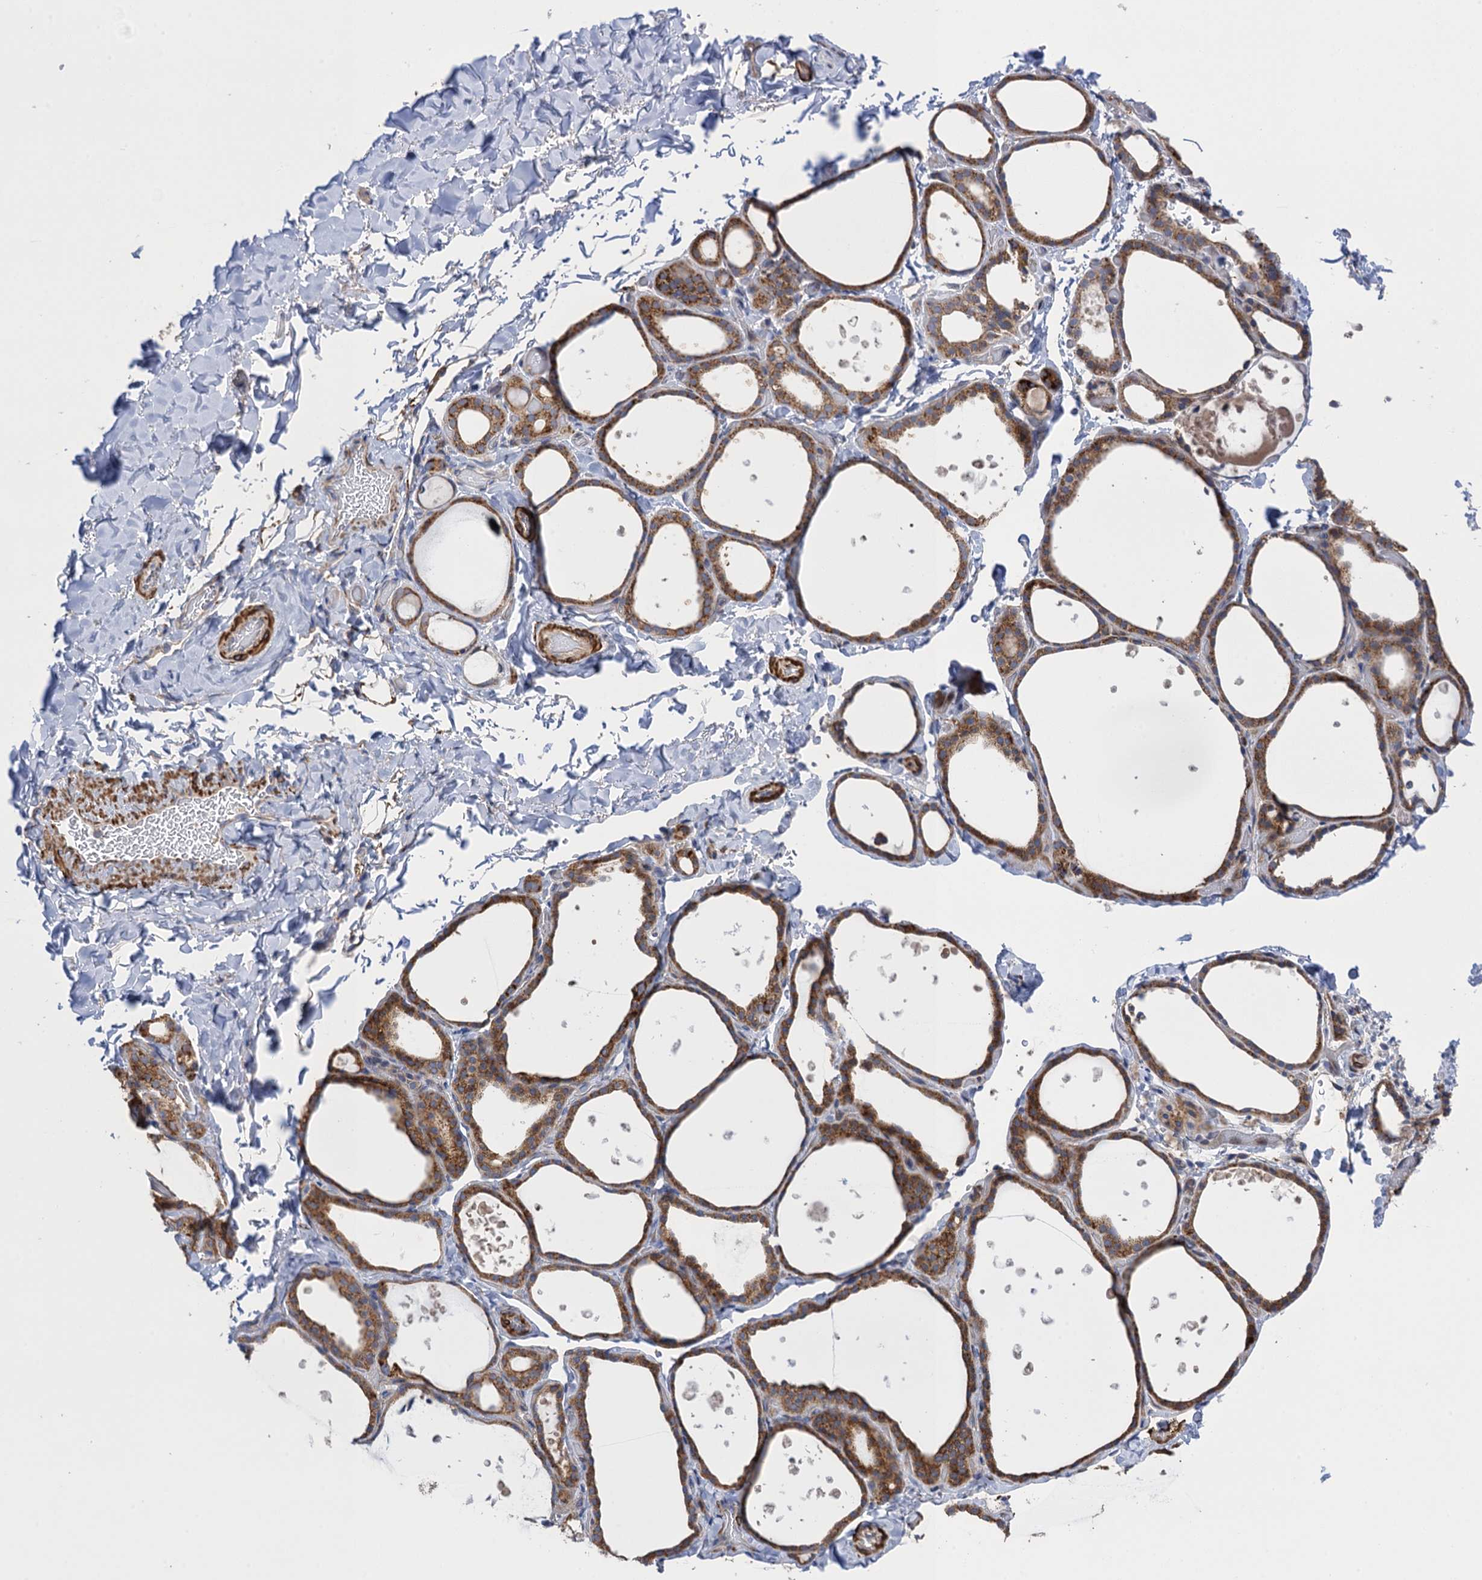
{"staining": {"intensity": "moderate", "quantity": ">75%", "location": "cytoplasmic/membranous"}, "tissue": "thyroid gland", "cell_type": "Glandular cells", "image_type": "normal", "snomed": [{"axis": "morphology", "description": "Normal tissue, NOS"}, {"axis": "topography", "description": "Thyroid gland"}], "caption": "Protein staining by IHC shows moderate cytoplasmic/membranous staining in about >75% of glandular cells in unremarkable thyroid gland.", "gene": "WDR88", "patient": {"sex": "female", "age": 44}}